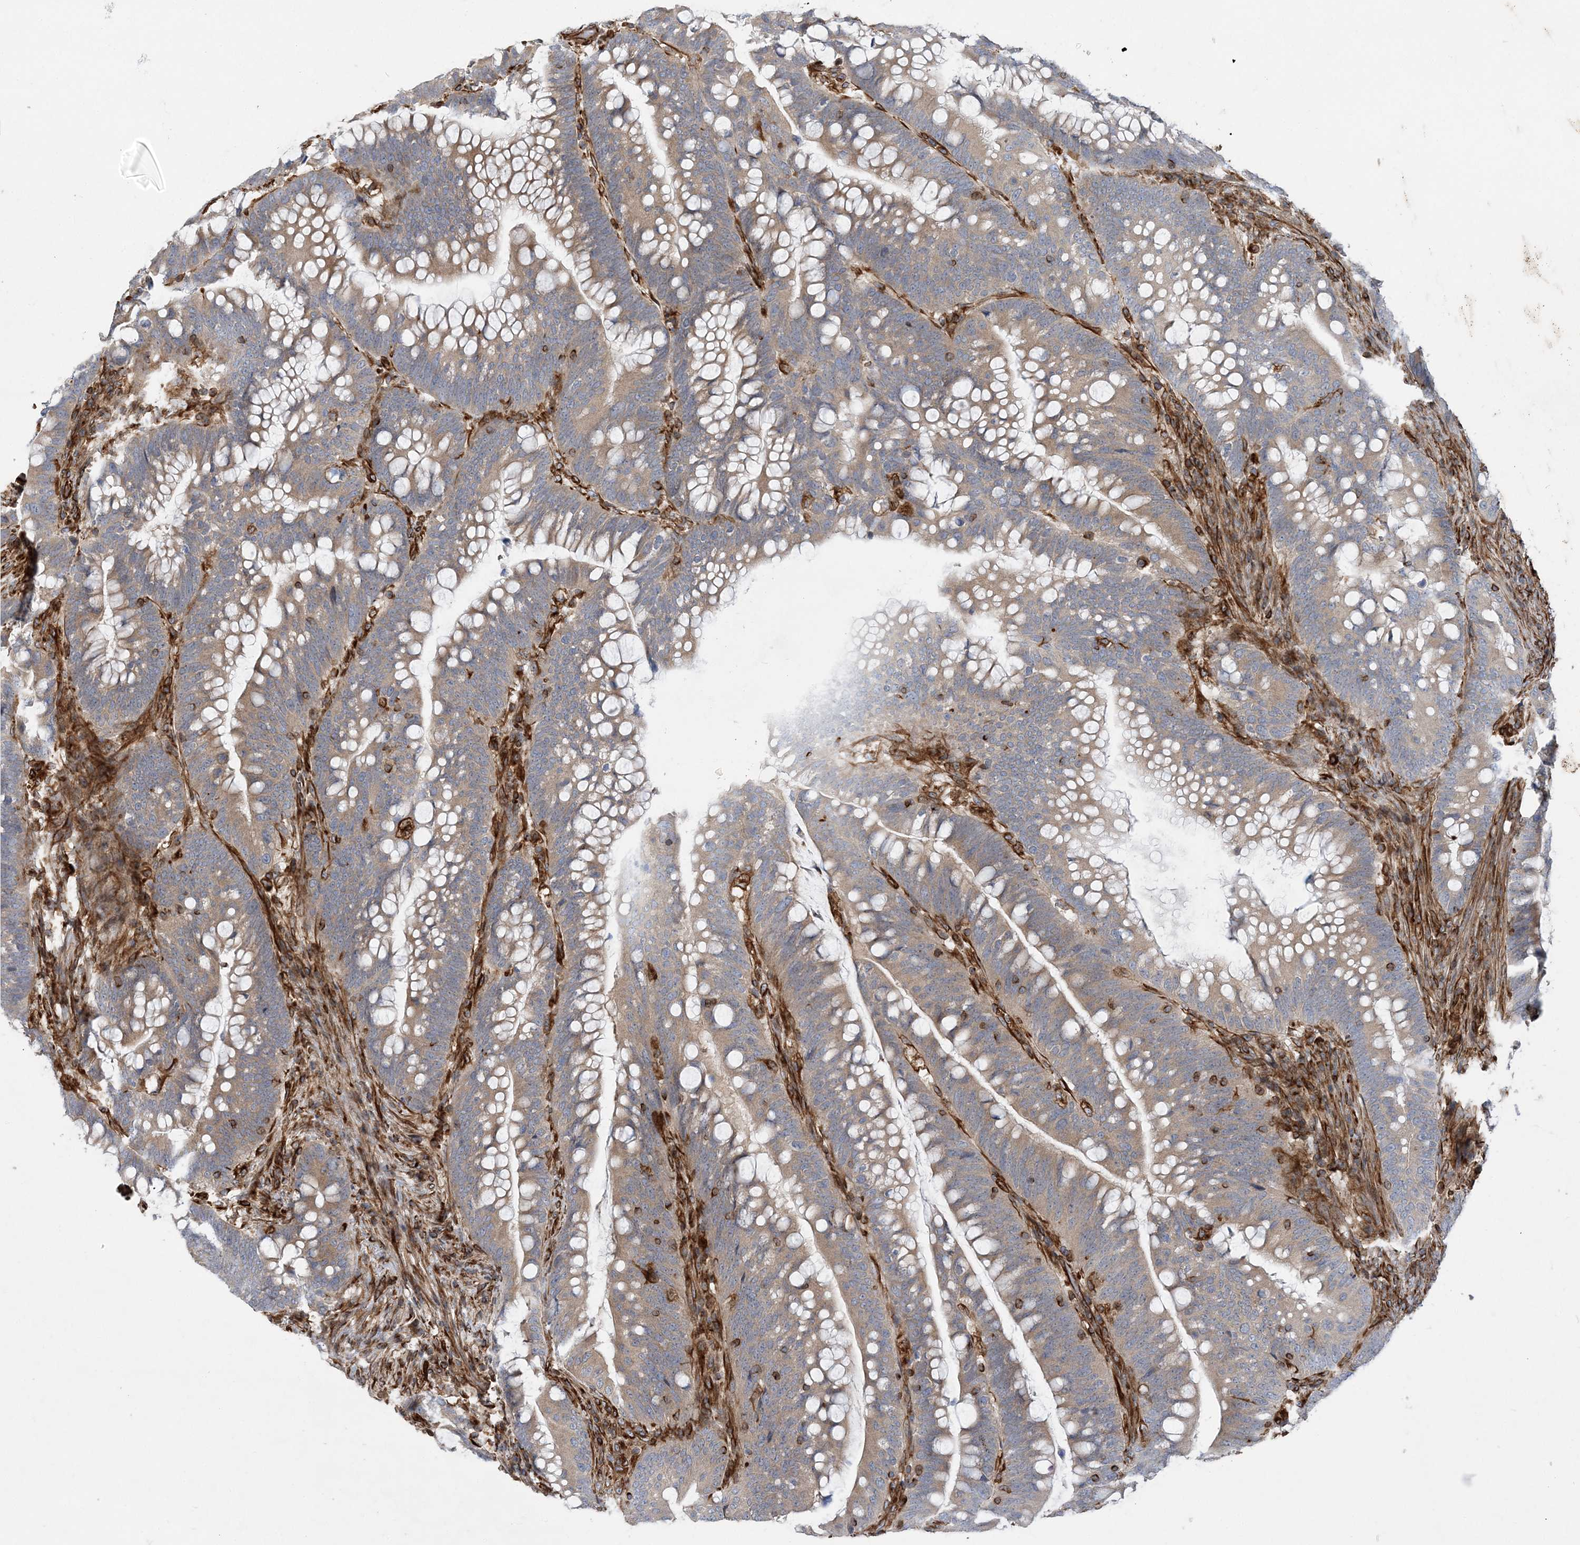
{"staining": {"intensity": "moderate", "quantity": "25%-75%", "location": "cytoplasmic/membranous"}, "tissue": "colorectal cancer", "cell_type": "Tumor cells", "image_type": "cancer", "snomed": [{"axis": "morphology", "description": "Adenocarcinoma, NOS"}, {"axis": "topography", "description": "Colon"}], "caption": "High-magnification brightfield microscopy of colorectal cancer (adenocarcinoma) stained with DAB (3,3'-diaminobenzidine) (brown) and counterstained with hematoxylin (blue). tumor cells exhibit moderate cytoplasmic/membranous staining is present in approximately25%-75% of cells.", "gene": "FAM114A2", "patient": {"sex": "female", "age": 66}}